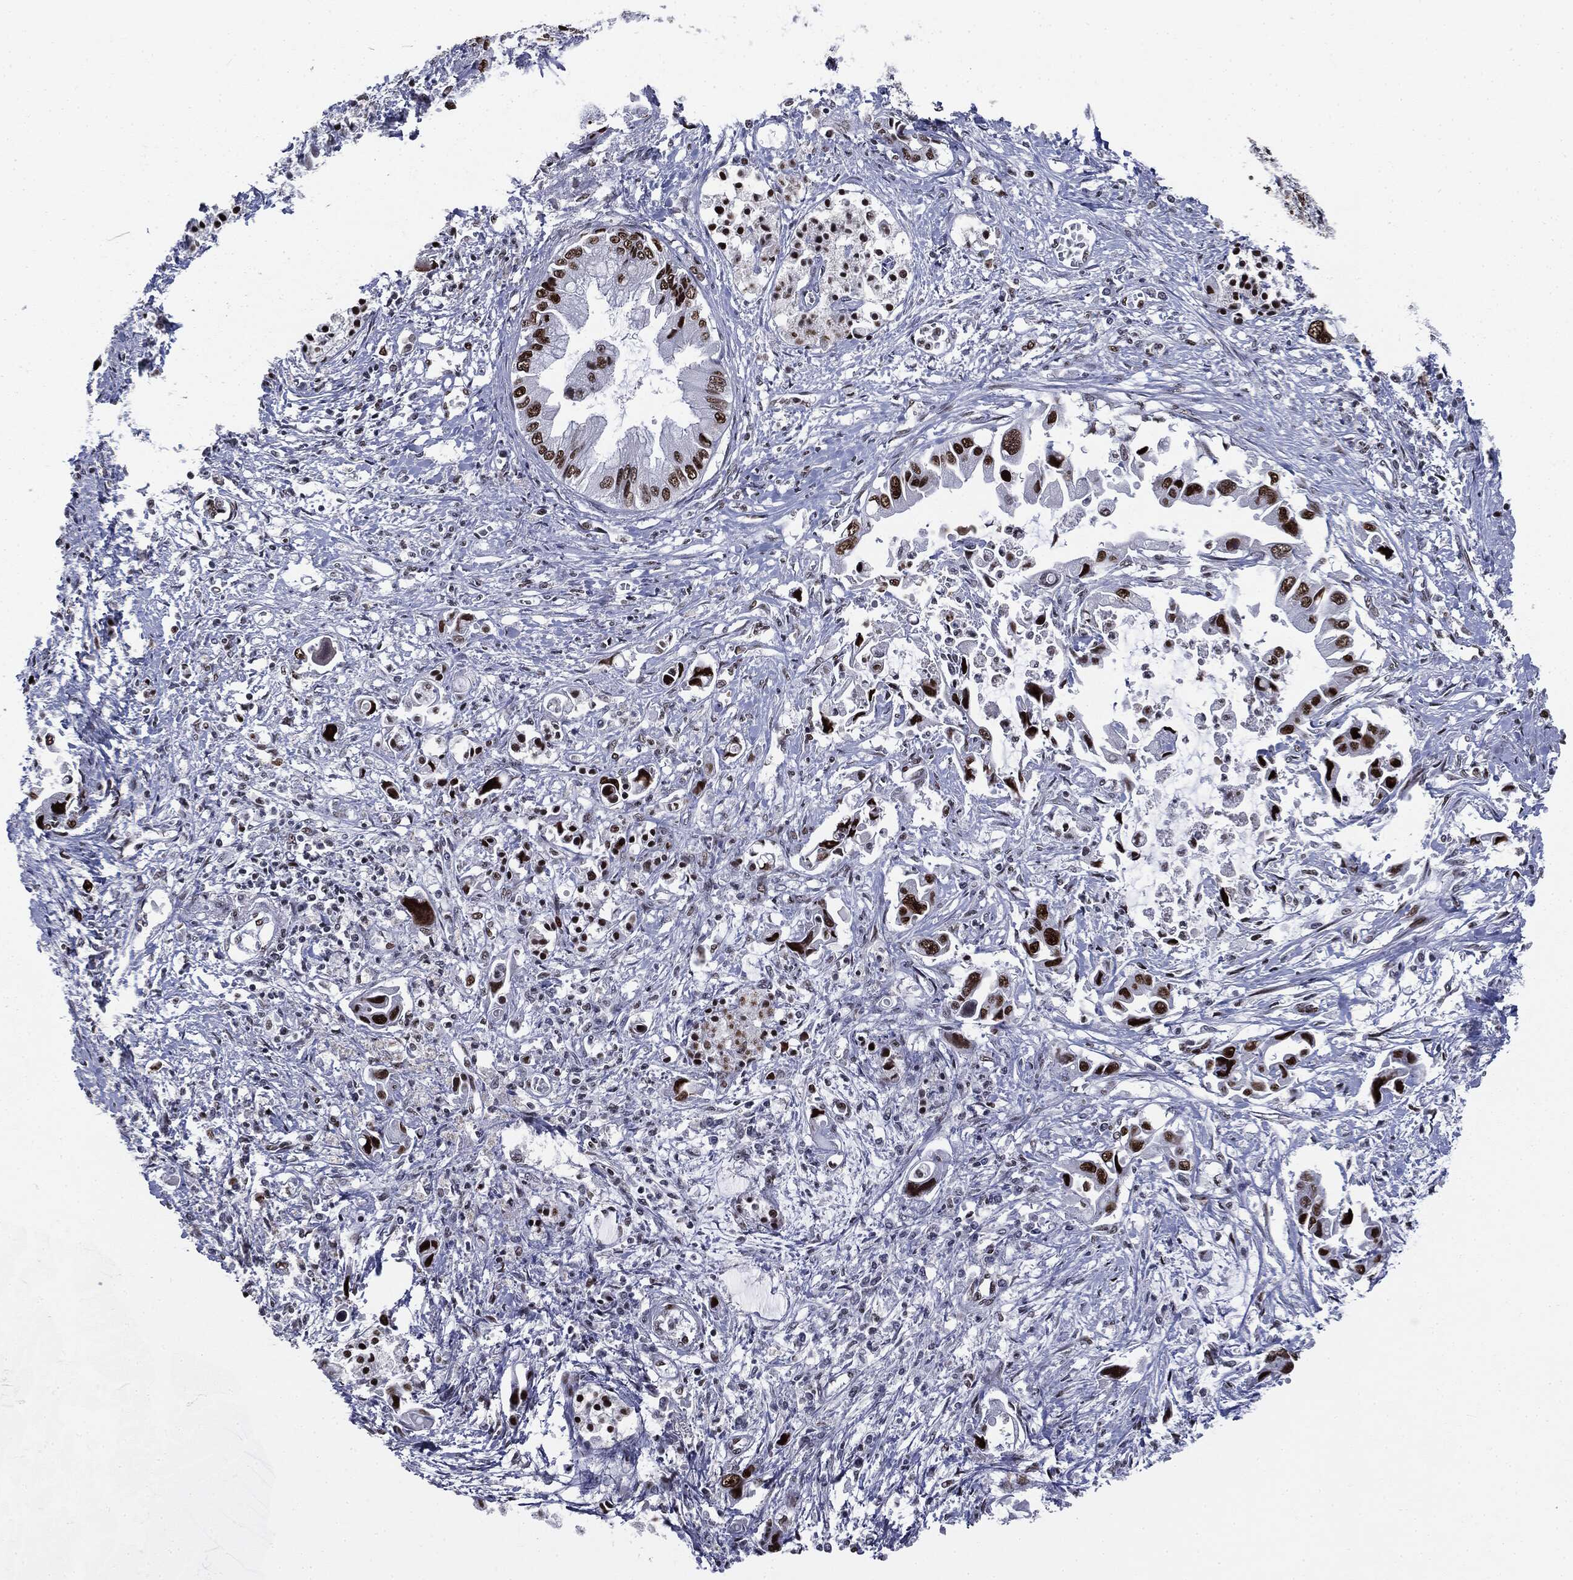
{"staining": {"intensity": "strong", "quantity": ">75%", "location": "nuclear"}, "tissue": "pancreatic cancer", "cell_type": "Tumor cells", "image_type": "cancer", "snomed": [{"axis": "morphology", "description": "Adenocarcinoma, NOS"}, {"axis": "topography", "description": "Pancreas"}], "caption": "Pancreatic cancer (adenocarcinoma) stained for a protein displays strong nuclear positivity in tumor cells.", "gene": "MSH2", "patient": {"sex": "male", "age": 84}}